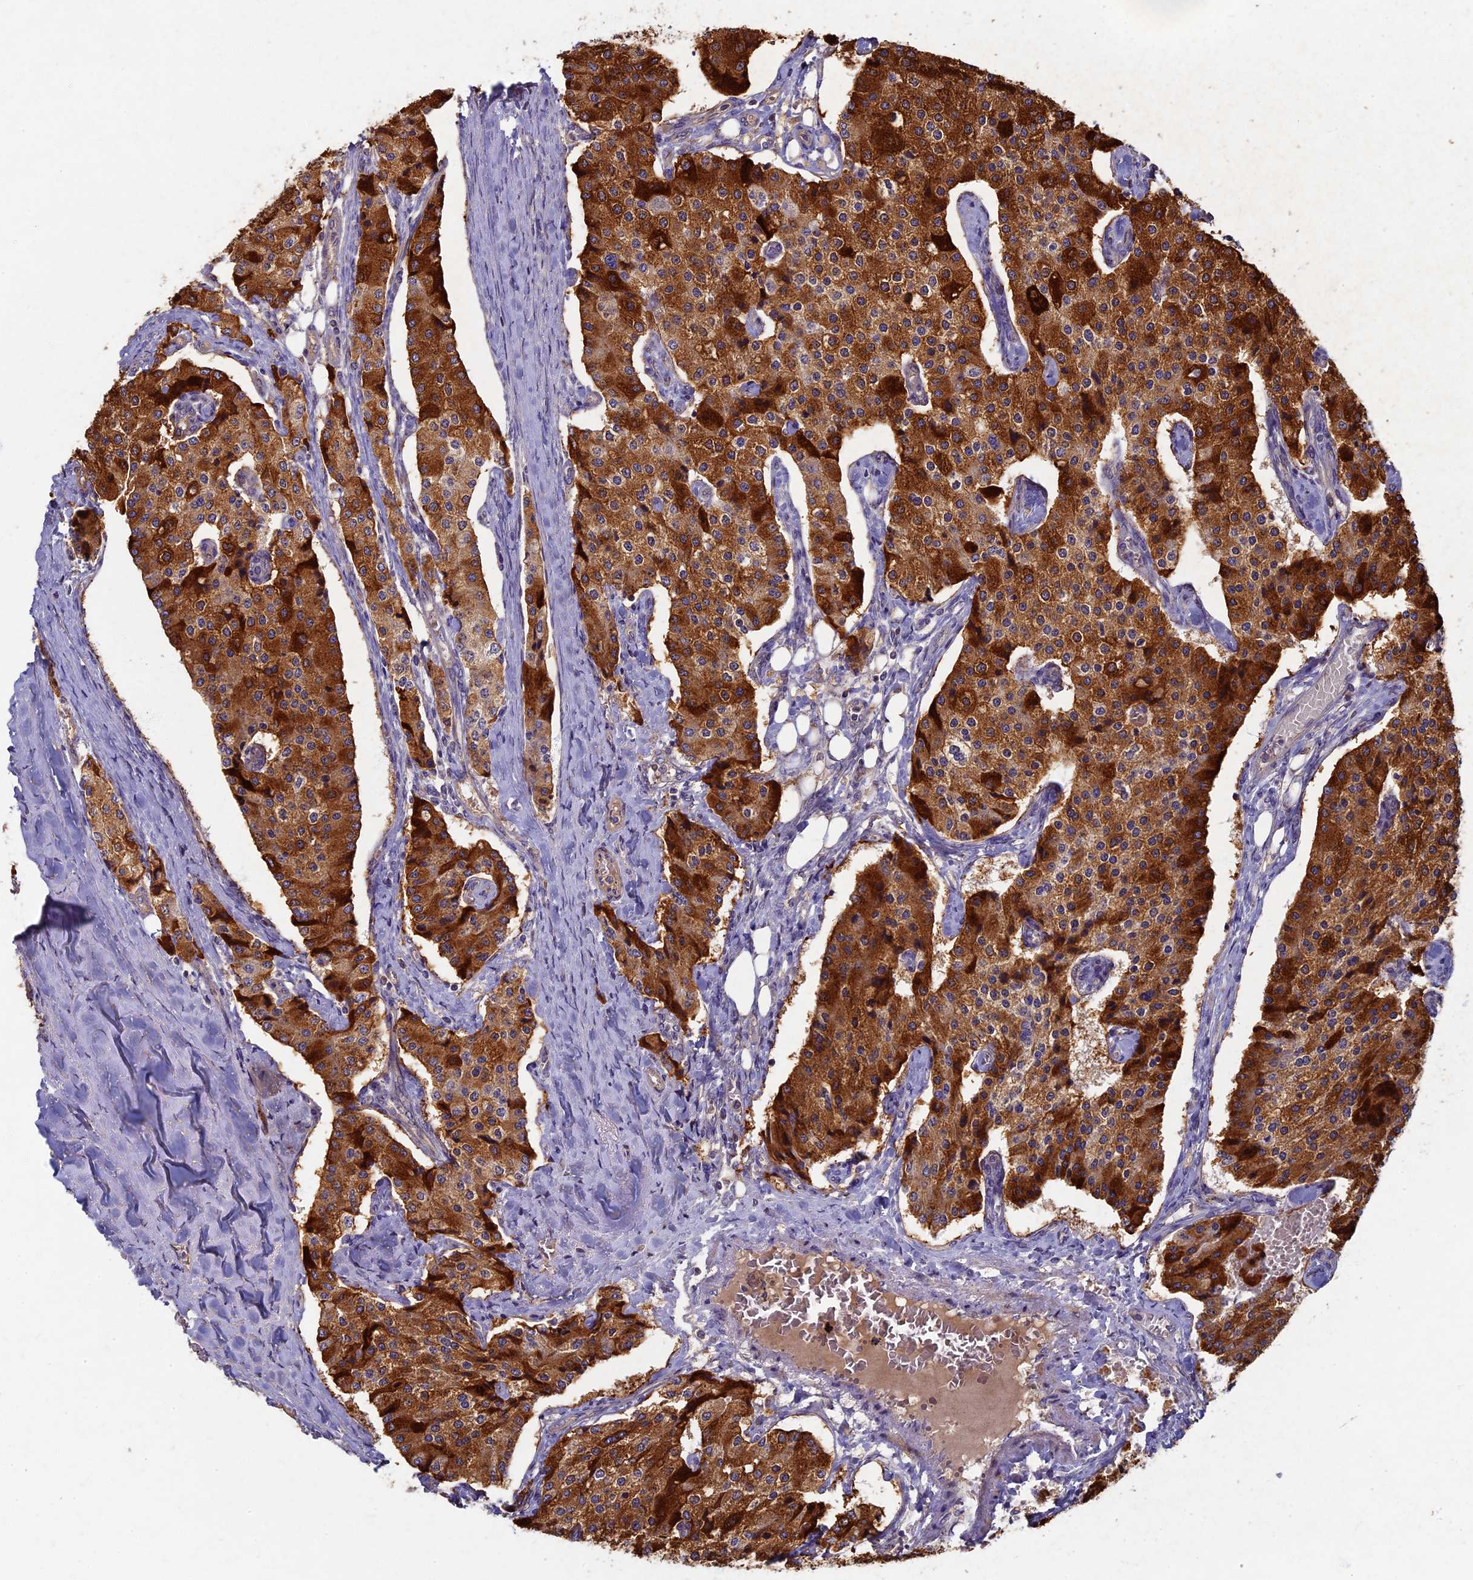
{"staining": {"intensity": "strong", "quantity": "25%-75%", "location": "cytoplasmic/membranous"}, "tissue": "carcinoid", "cell_type": "Tumor cells", "image_type": "cancer", "snomed": [{"axis": "morphology", "description": "Carcinoid, malignant, NOS"}, {"axis": "topography", "description": "Colon"}], "caption": "Carcinoid stained with DAB immunohistochemistry demonstrates high levels of strong cytoplasmic/membranous expression in about 25%-75% of tumor cells. (IHC, brightfield microscopy, high magnification).", "gene": "RSPH3", "patient": {"sex": "female", "age": 52}}